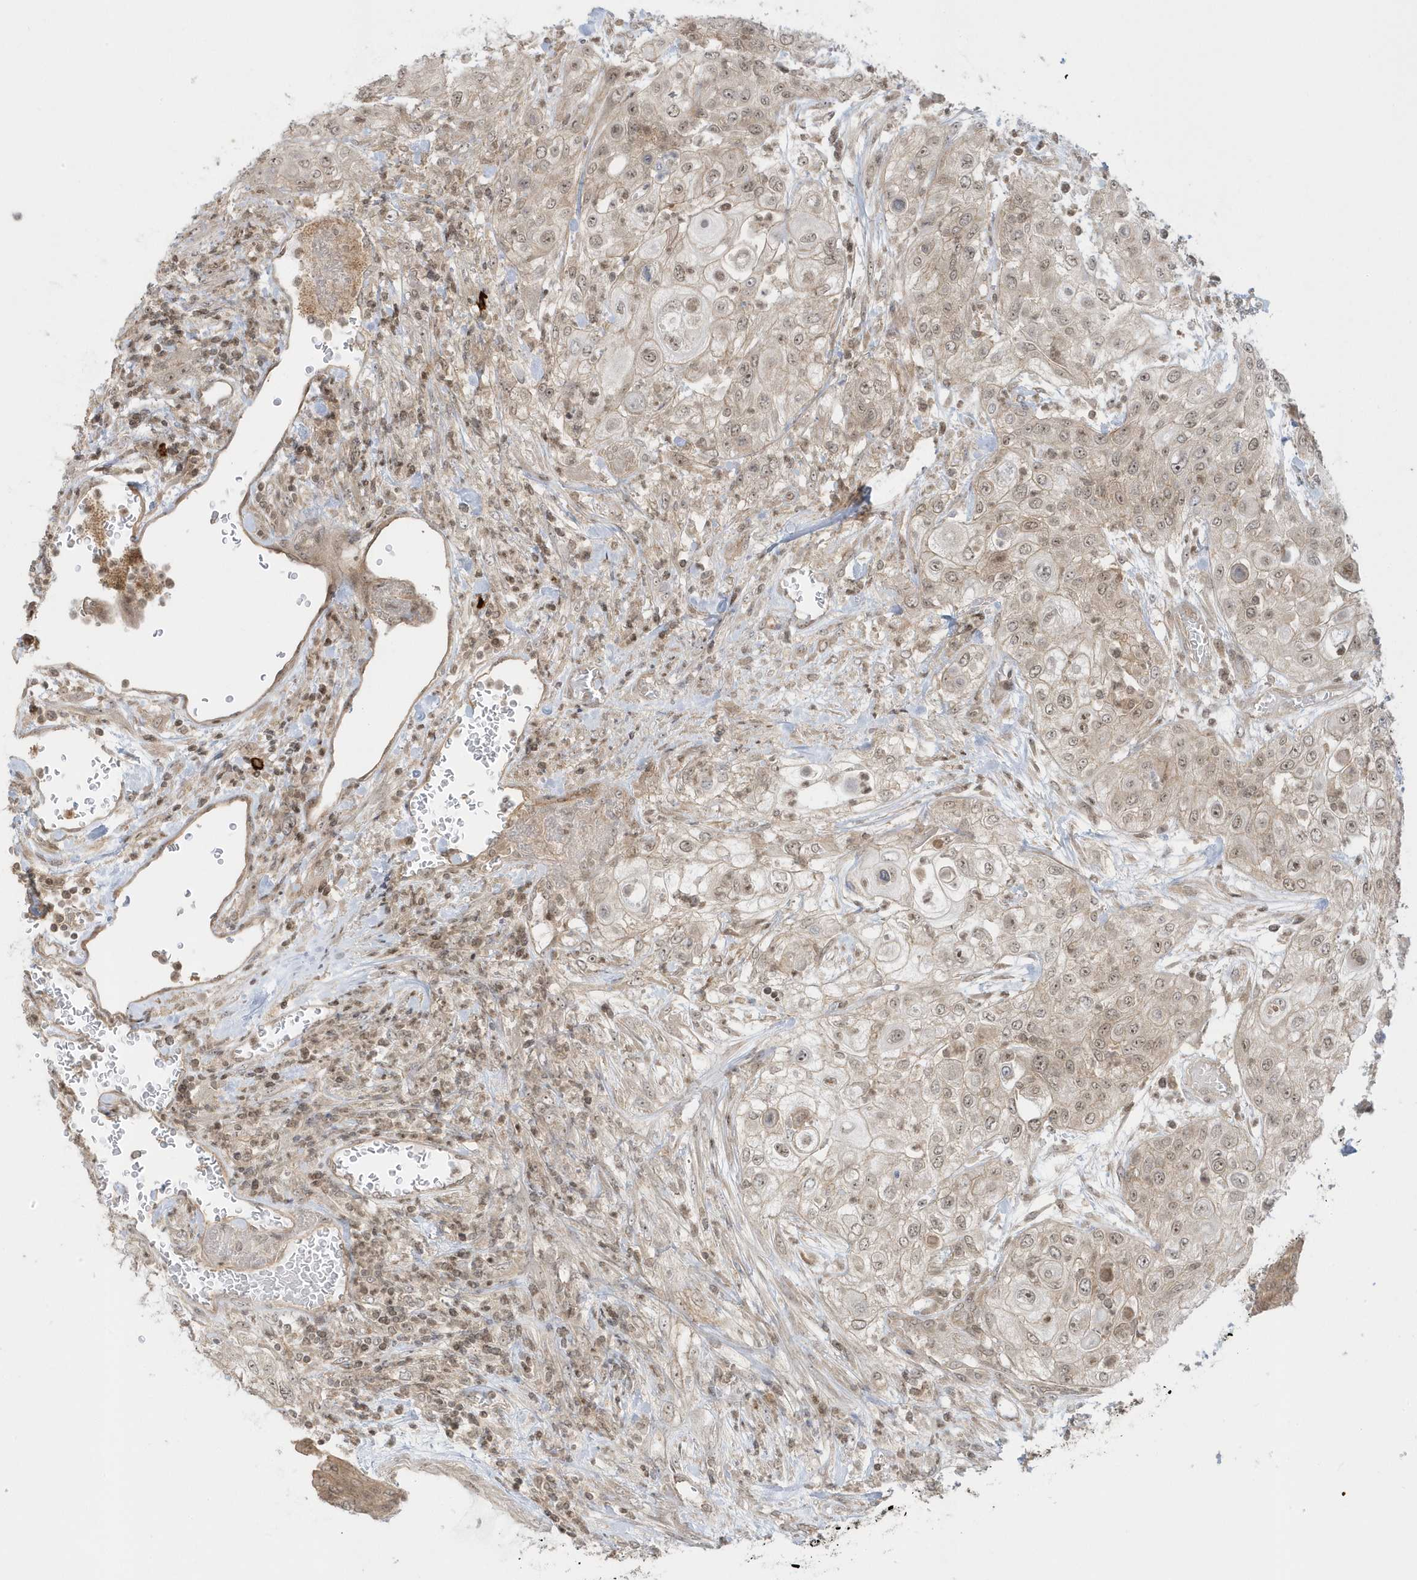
{"staining": {"intensity": "weak", "quantity": "25%-75%", "location": "nuclear"}, "tissue": "urothelial cancer", "cell_type": "Tumor cells", "image_type": "cancer", "snomed": [{"axis": "morphology", "description": "Urothelial carcinoma, High grade"}, {"axis": "topography", "description": "Urinary bladder"}], "caption": "Immunohistochemical staining of high-grade urothelial carcinoma exhibits weak nuclear protein positivity in about 25%-75% of tumor cells.", "gene": "PPP1R7", "patient": {"sex": "female", "age": 79}}